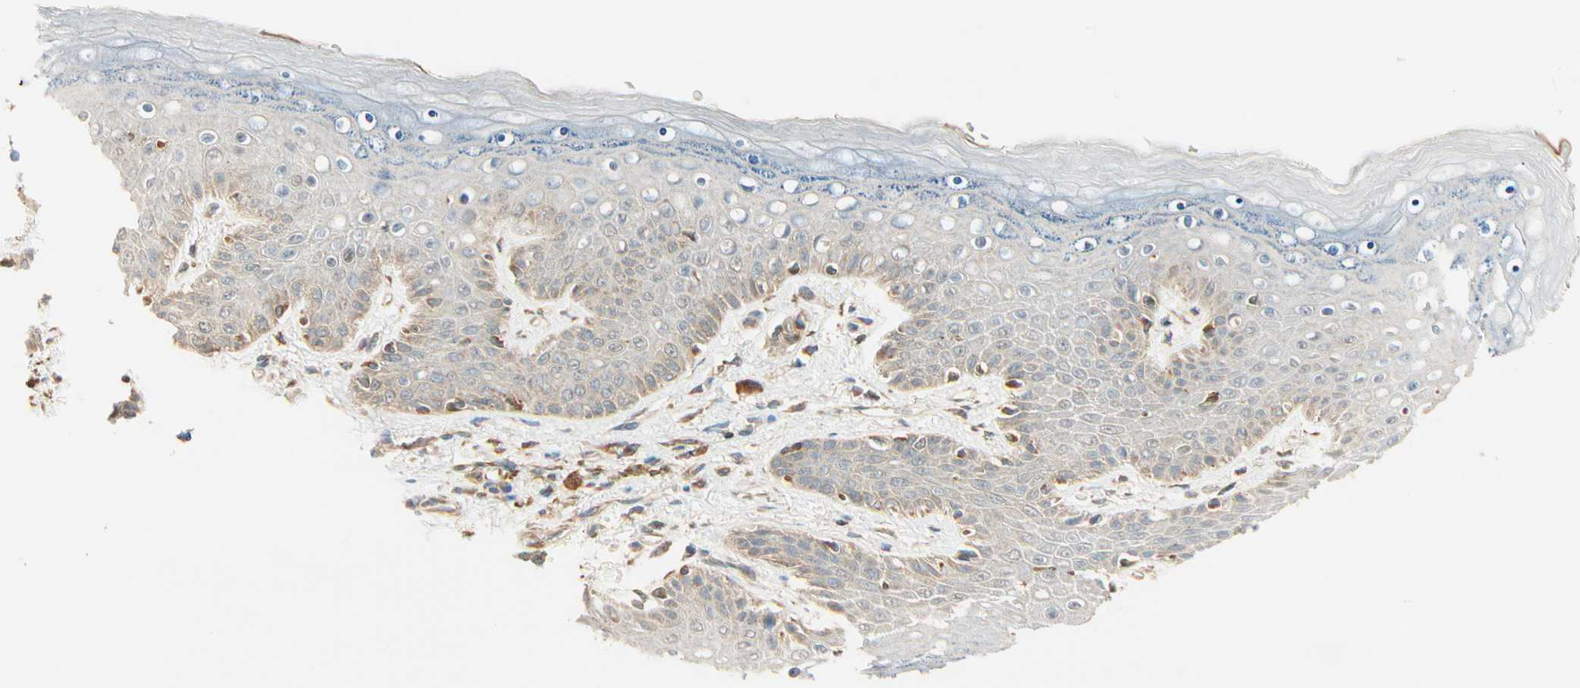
{"staining": {"intensity": "strong", "quantity": "25%-75%", "location": "cytoplasmic/membranous,nuclear"}, "tissue": "skin", "cell_type": "Epidermal cells", "image_type": "normal", "snomed": [{"axis": "morphology", "description": "Normal tissue, NOS"}, {"axis": "topography", "description": "Anal"}], "caption": "This photomicrograph shows immunohistochemistry staining of unremarkable skin, with high strong cytoplasmic/membranous,nuclear positivity in approximately 25%-75% of epidermal cells.", "gene": "PNPLA6", "patient": {"sex": "female", "age": 46}}